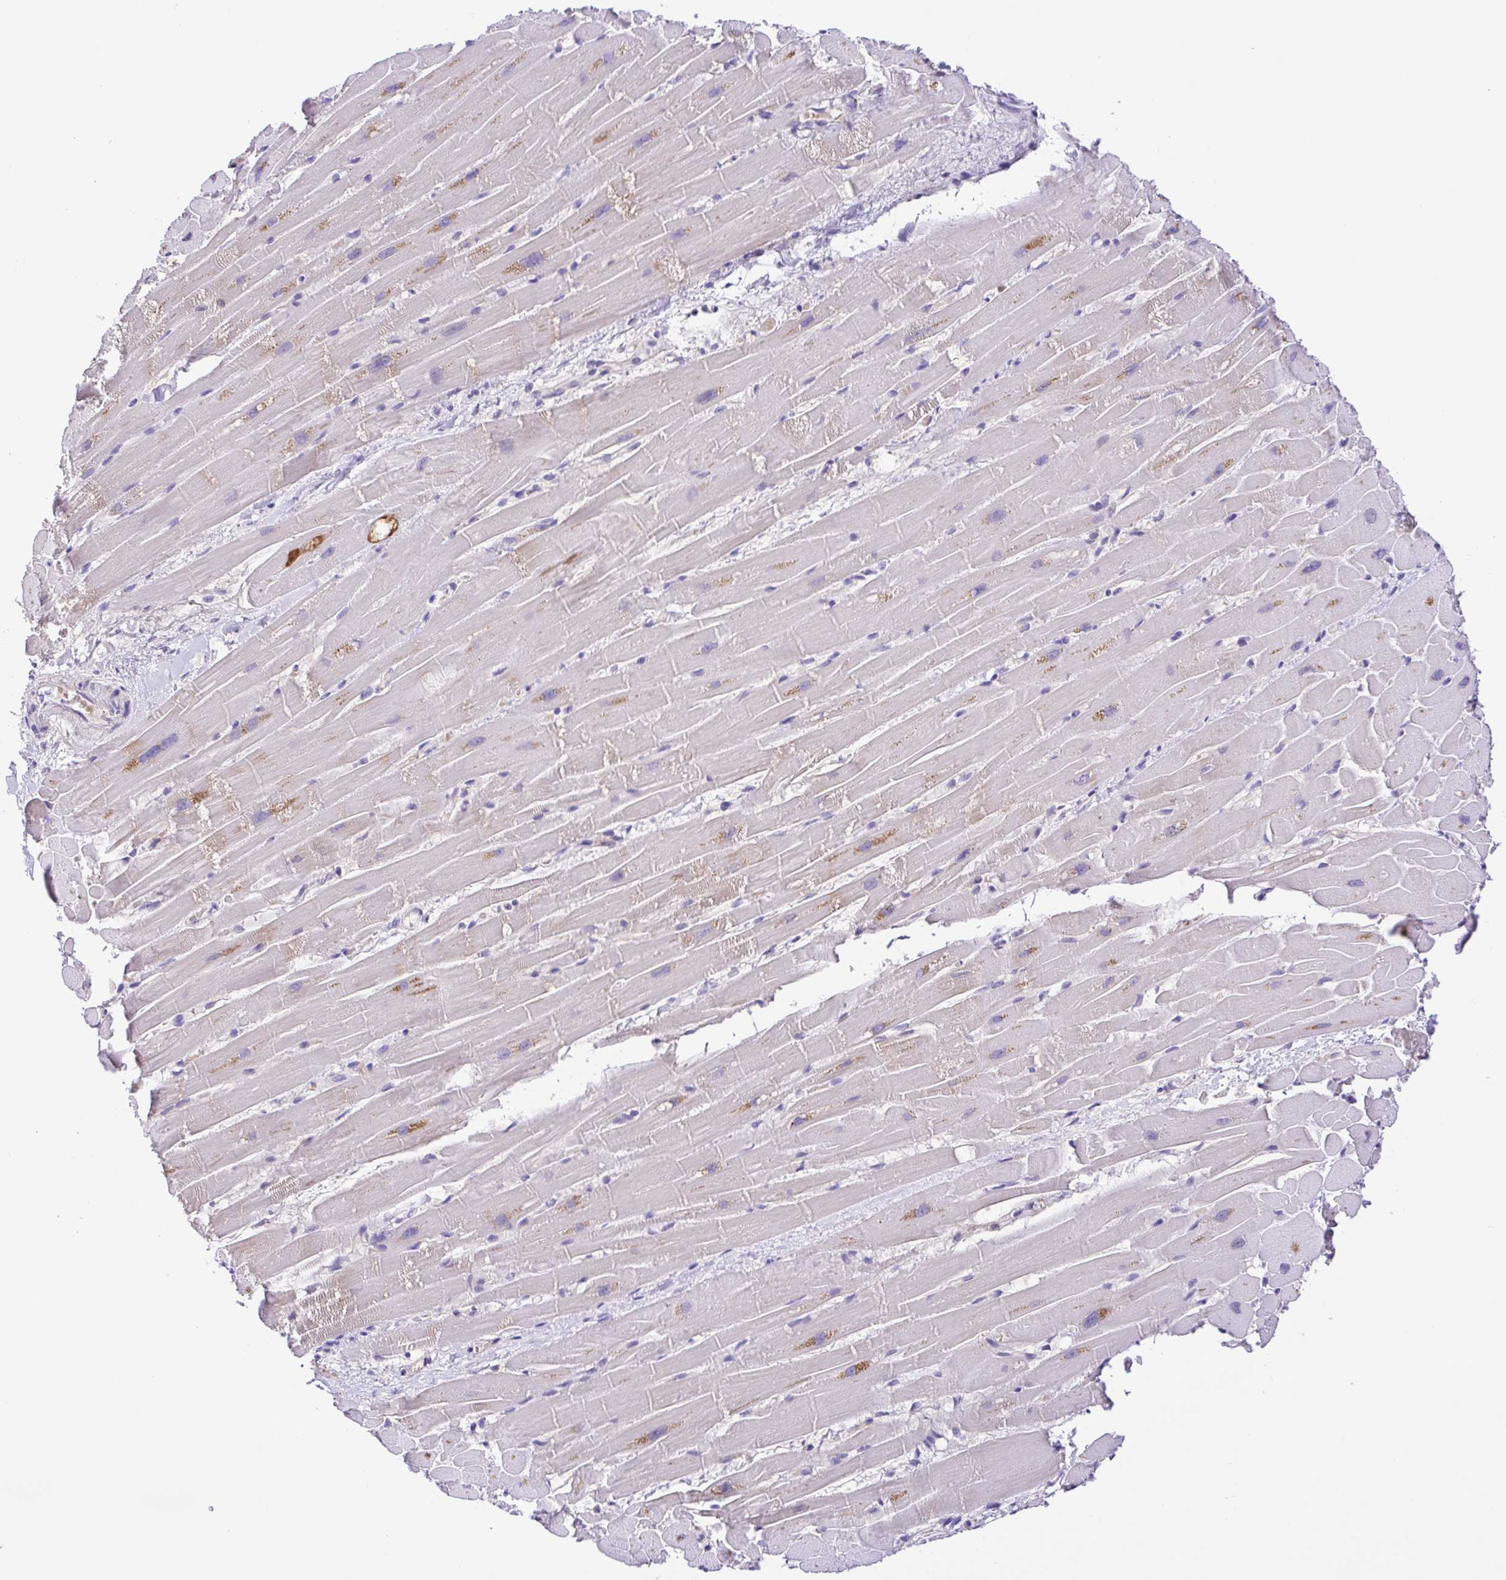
{"staining": {"intensity": "weak", "quantity": "<25%", "location": "cytoplasmic/membranous"}, "tissue": "heart muscle", "cell_type": "Cardiomyocytes", "image_type": "normal", "snomed": [{"axis": "morphology", "description": "Normal tissue, NOS"}, {"axis": "topography", "description": "Heart"}], "caption": "IHC image of unremarkable heart muscle: heart muscle stained with DAB shows no significant protein staining in cardiomyocytes. (DAB immunohistochemistry (IHC) visualized using brightfield microscopy, high magnification).", "gene": "IGFL1", "patient": {"sex": "male", "age": 37}}